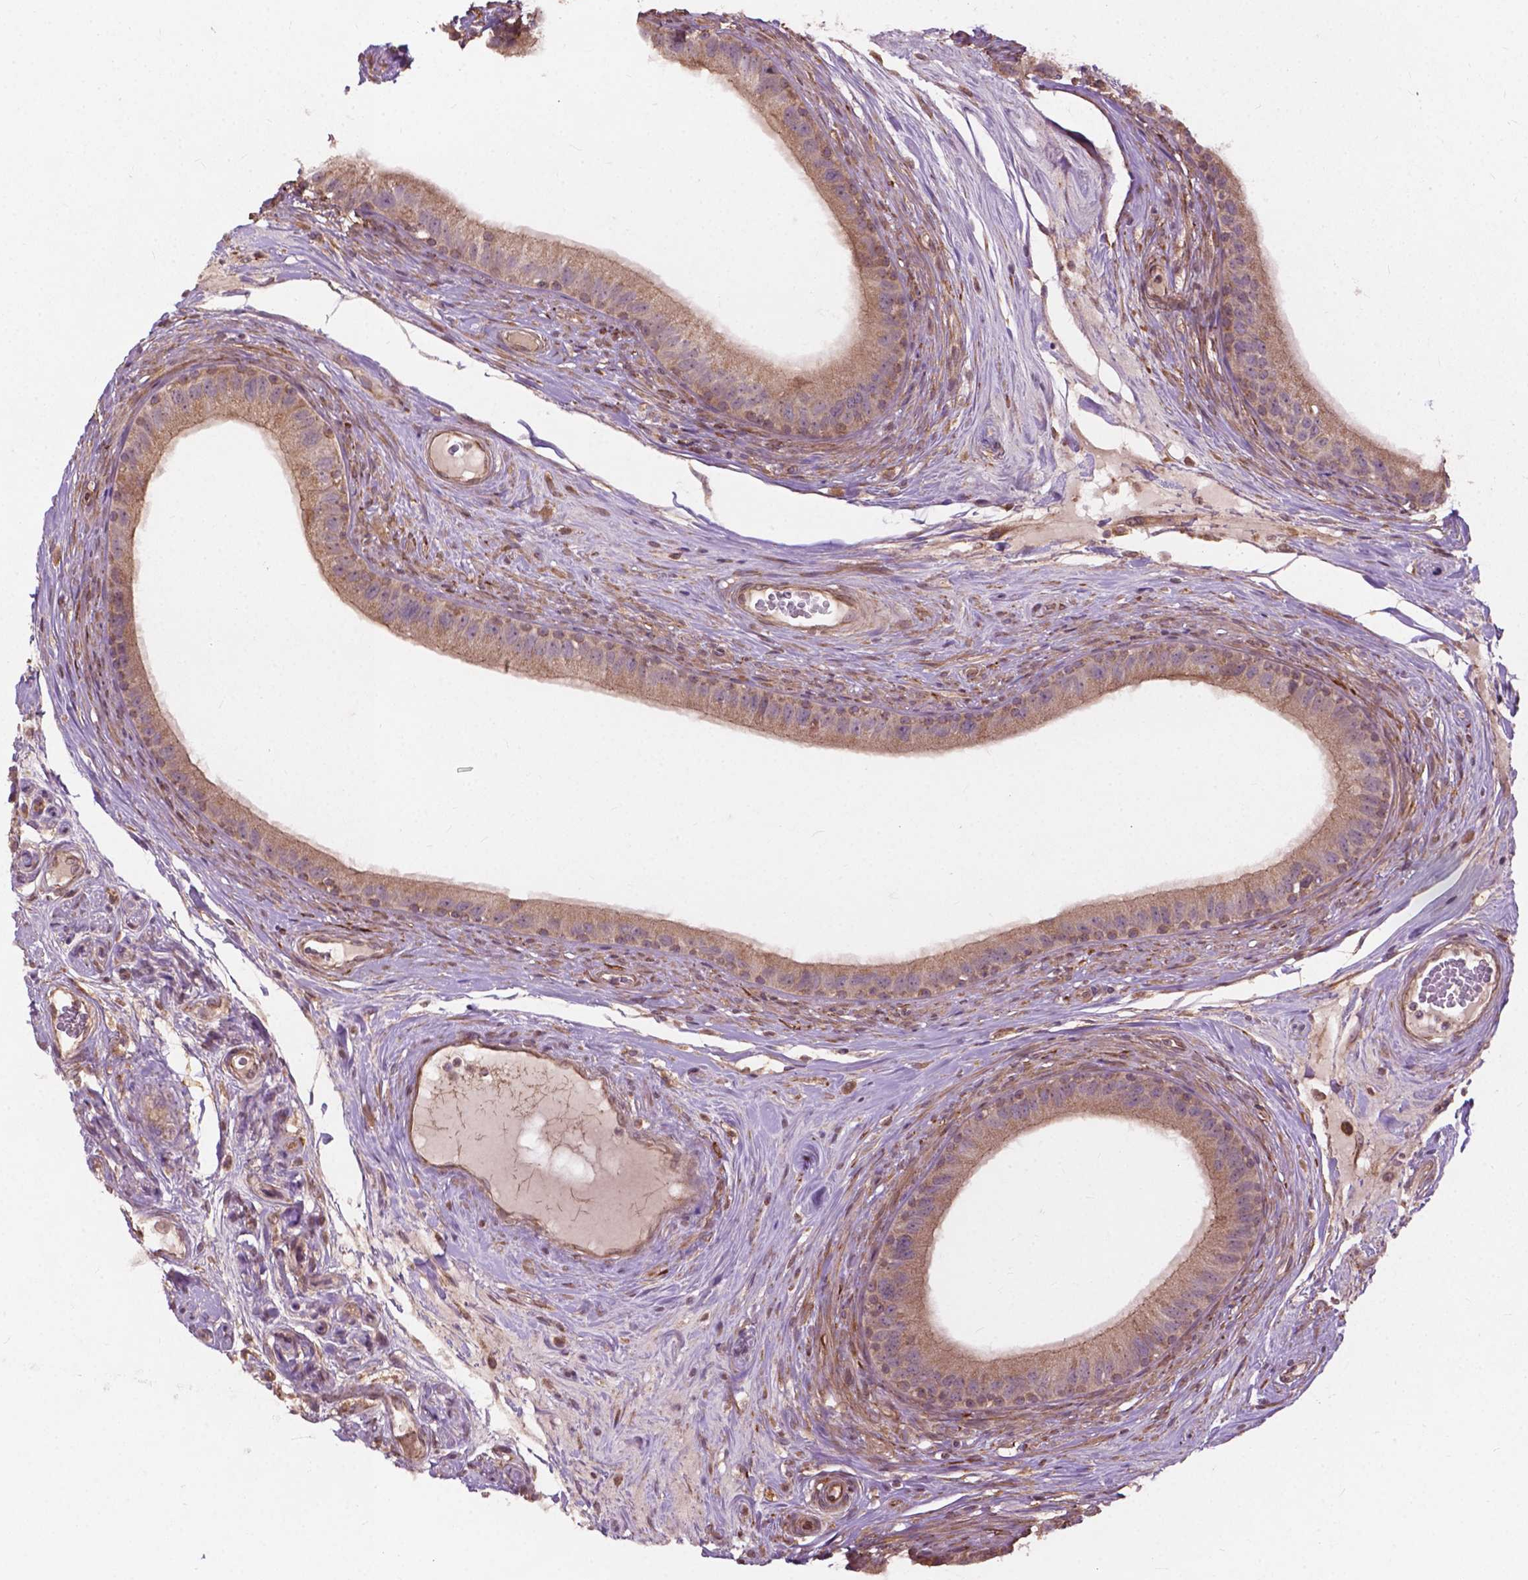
{"staining": {"intensity": "weak", "quantity": "25%-75%", "location": "cytoplasmic/membranous"}, "tissue": "epididymis", "cell_type": "Glandular cells", "image_type": "normal", "snomed": [{"axis": "morphology", "description": "Normal tissue, NOS"}, {"axis": "topography", "description": "Epididymis"}], "caption": "A high-resolution micrograph shows immunohistochemistry staining of unremarkable epididymis, which shows weak cytoplasmic/membranous expression in approximately 25%-75% of glandular cells.", "gene": "CDC42BPA", "patient": {"sex": "male", "age": 59}}